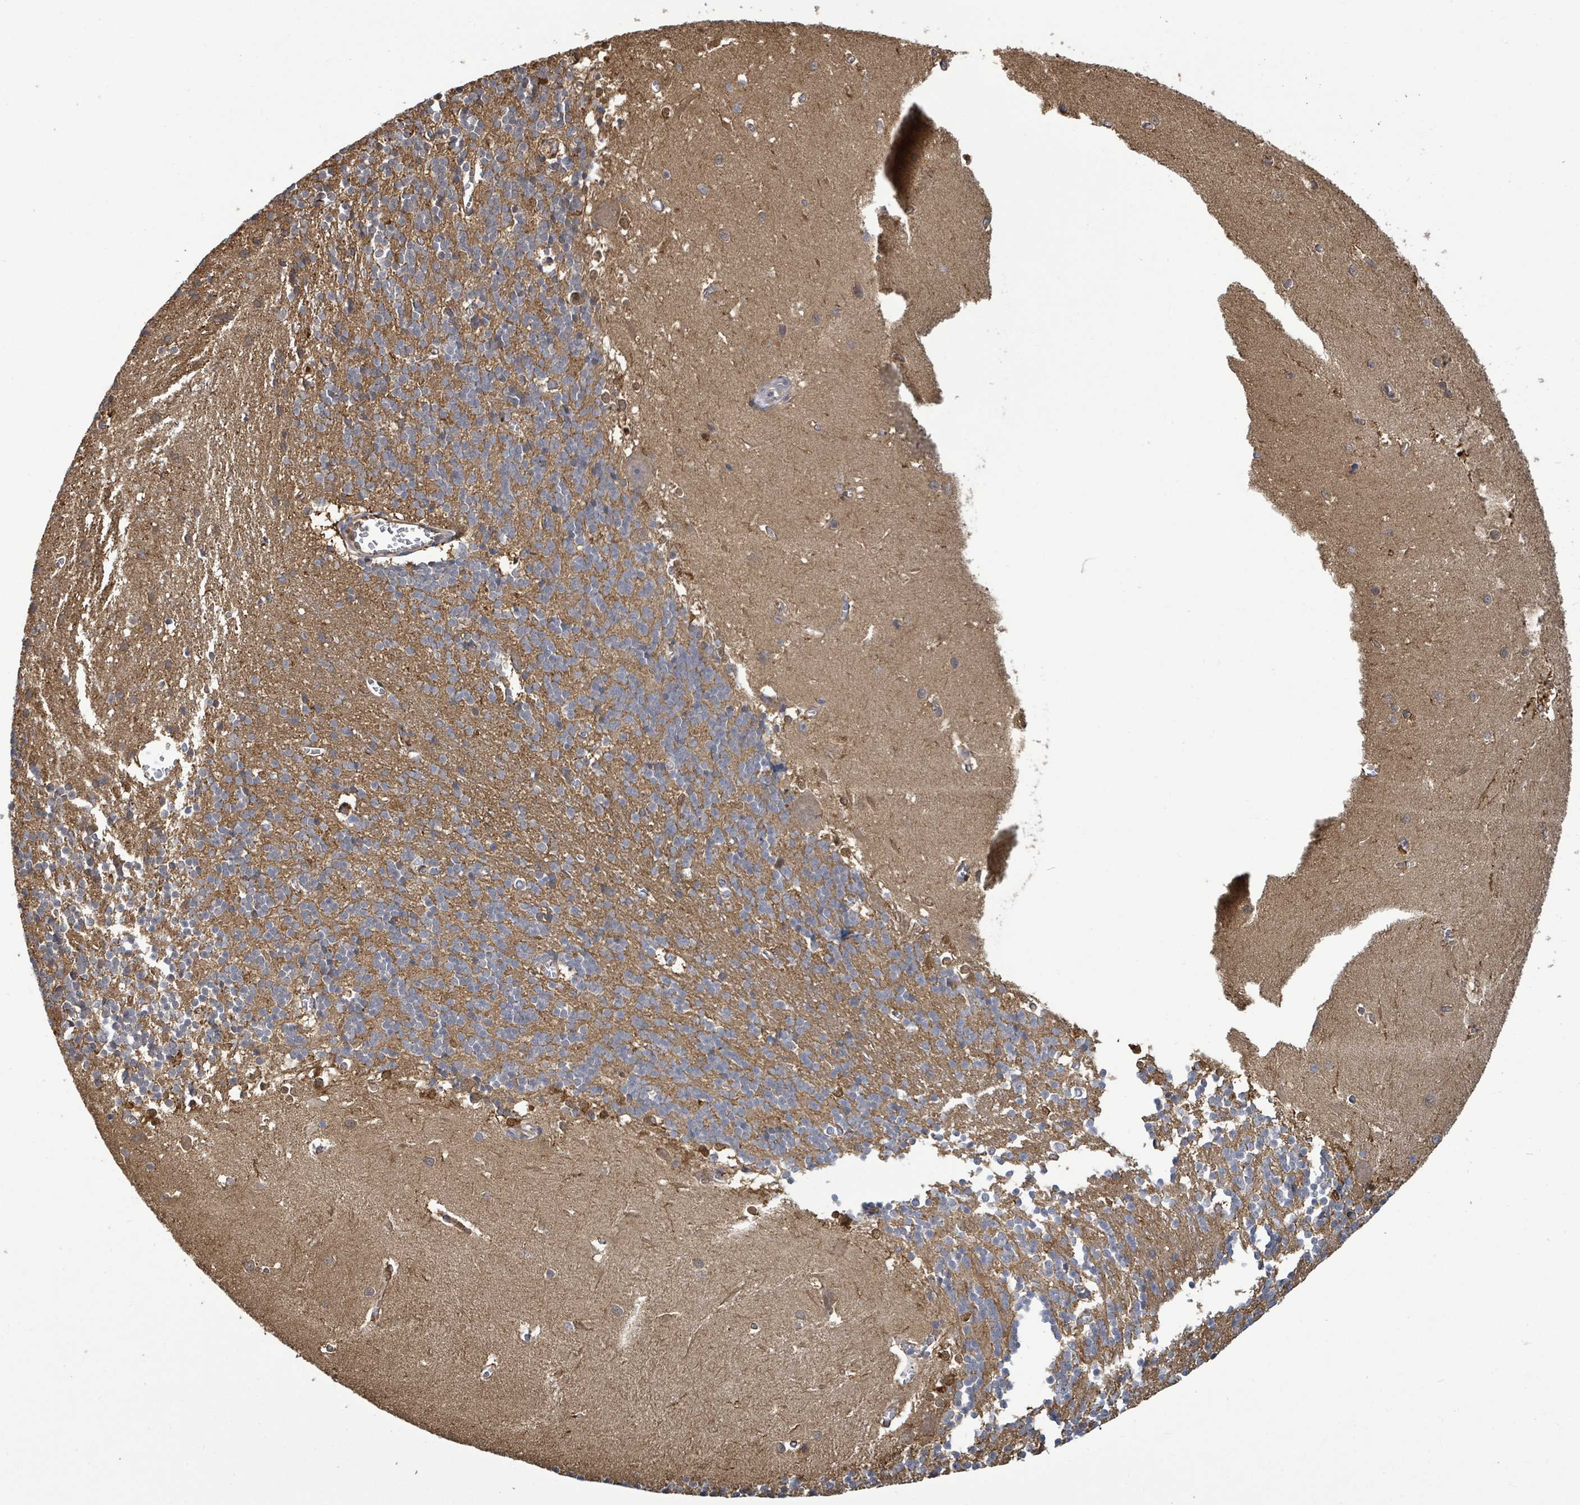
{"staining": {"intensity": "moderate", "quantity": ">75%", "location": "cytoplasmic/membranous"}, "tissue": "cerebellum", "cell_type": "Cells in granular layer", "image_type": "normal", "snomed": [{"axis": "morphology", "description": "Normal tissue, NOS"}, {"axis": "topography", "description": "Cerebellum"}], "caption": "Immunohistochemical staining of unremarkable human cerebellum demonstrates medium levels of moderate cytoplasmic/membranous staining in about >75% of cells in granular layer.", "gene": "PGAM1", "patient": {"sex": "male", "age": 37}}